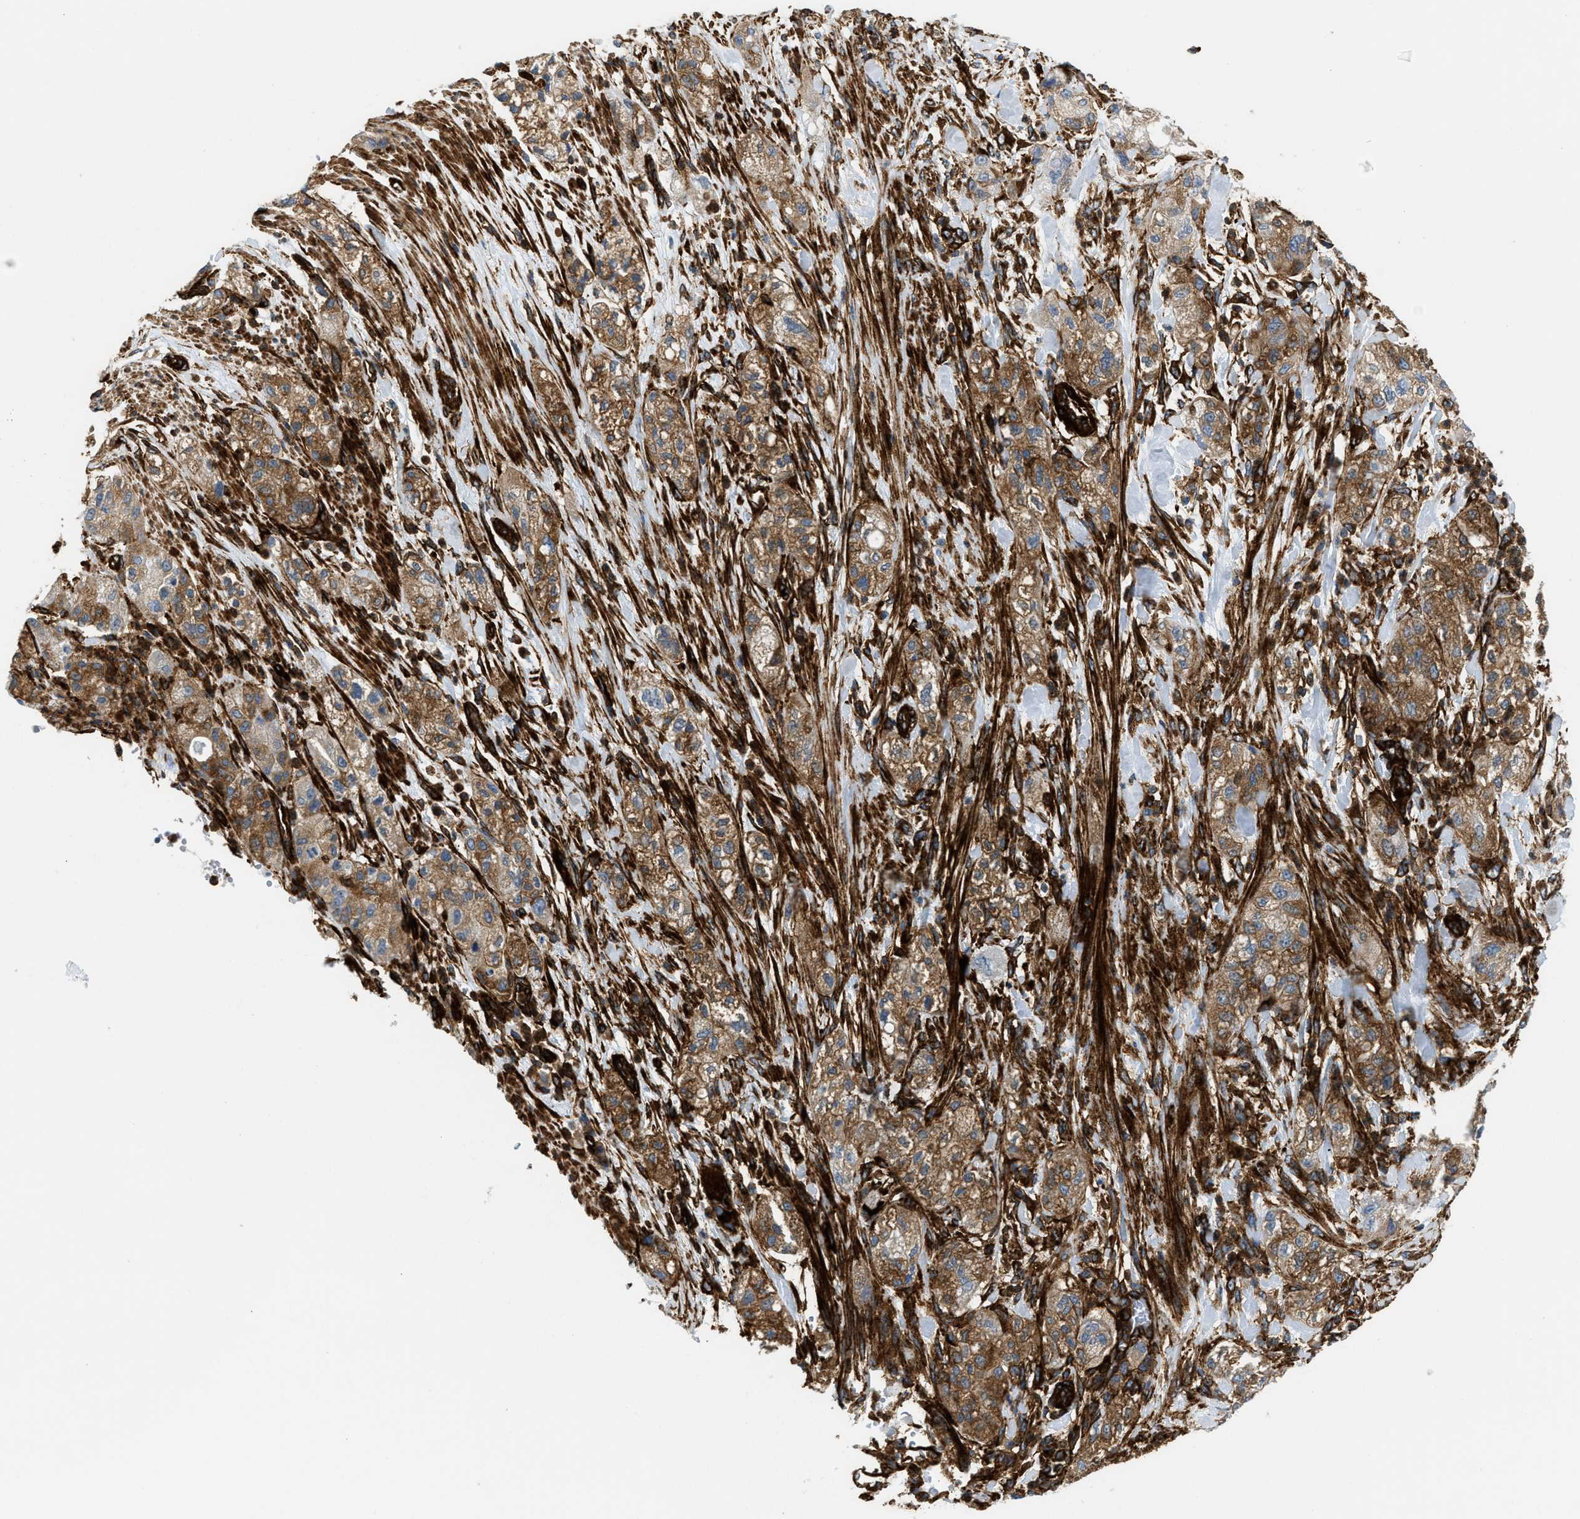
{"staining": {"intensity": "moderate", "quantity": ">75%", "location": "cytoplasmic/membranous"}, "tissue": "pancreatic cancer", "cell_type": "Tumor cells", "image_type": "cancer", "snomed": [{"axis": "morphology", "description": "Adenocarcinoma, NOS"}, {"axis": "topography", "description": "Pancreas"}], "caption": "Pancreatic cancer stained for a protein exhibits moderate cytoplasmic/membranous positivity in tumor cells. (DAB = brown stain, brightfield microscopy at high magnification).", "gene": "HIP1", "patient": {"sex": "female", "age": 78}}